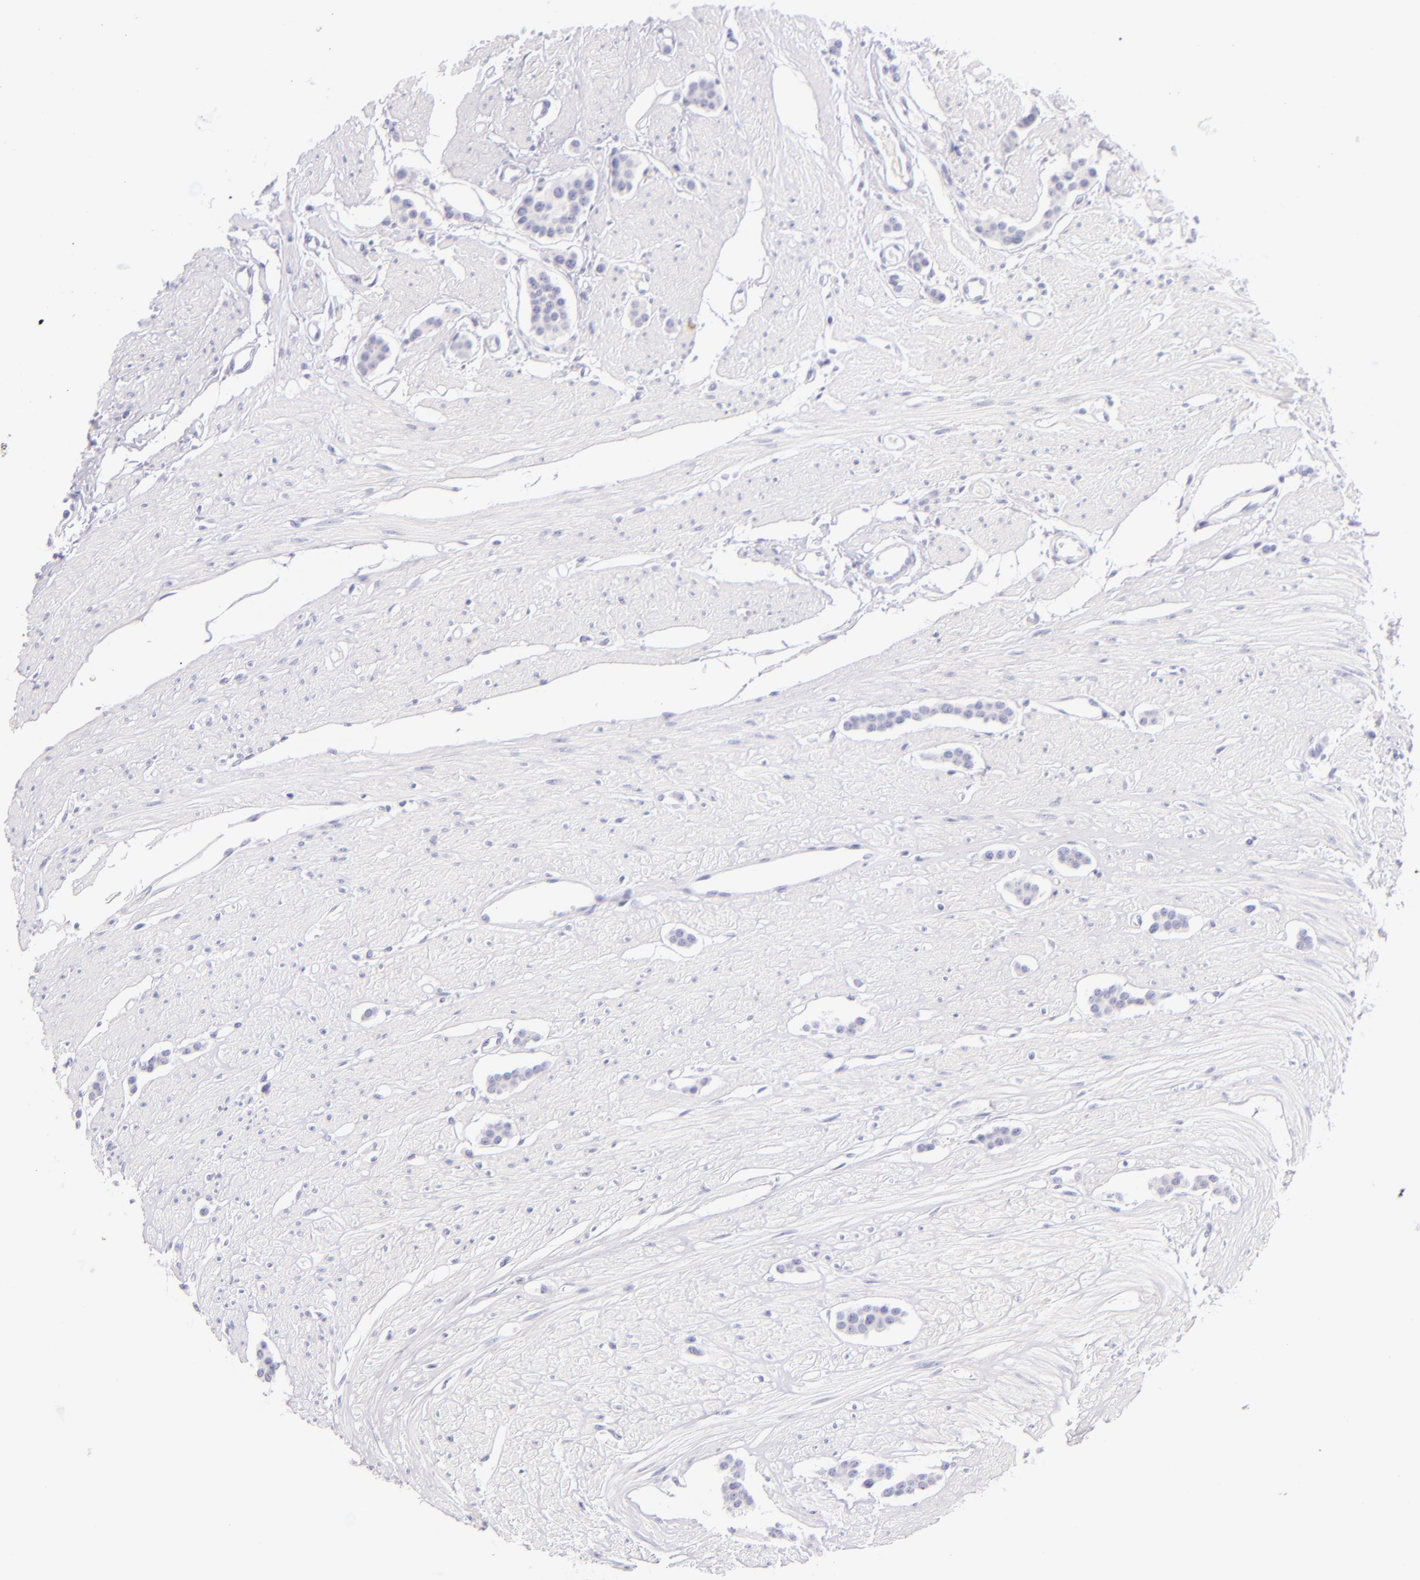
{"staining": {"intensity": "negative", "quantity": "none", "location": "none"}, "tissue": "carcinoid", "cell_type": "Tumor cells", "image_type": "cancer", "snomed": [{"axis": "morphology", "description": "Carcinoid, malignant, NOS"}, {"axis": "topography", "description": "Small intestine"}], "caption": "This is a micrograph of IHC staining of malignant carcinoid, which shows no staining in tumor cells. (Immunohistochemistry (ihc), brightfield microscopy, high magnification).", "gene": "SDC1", "patient": {"sex": "male", "age": 60}}